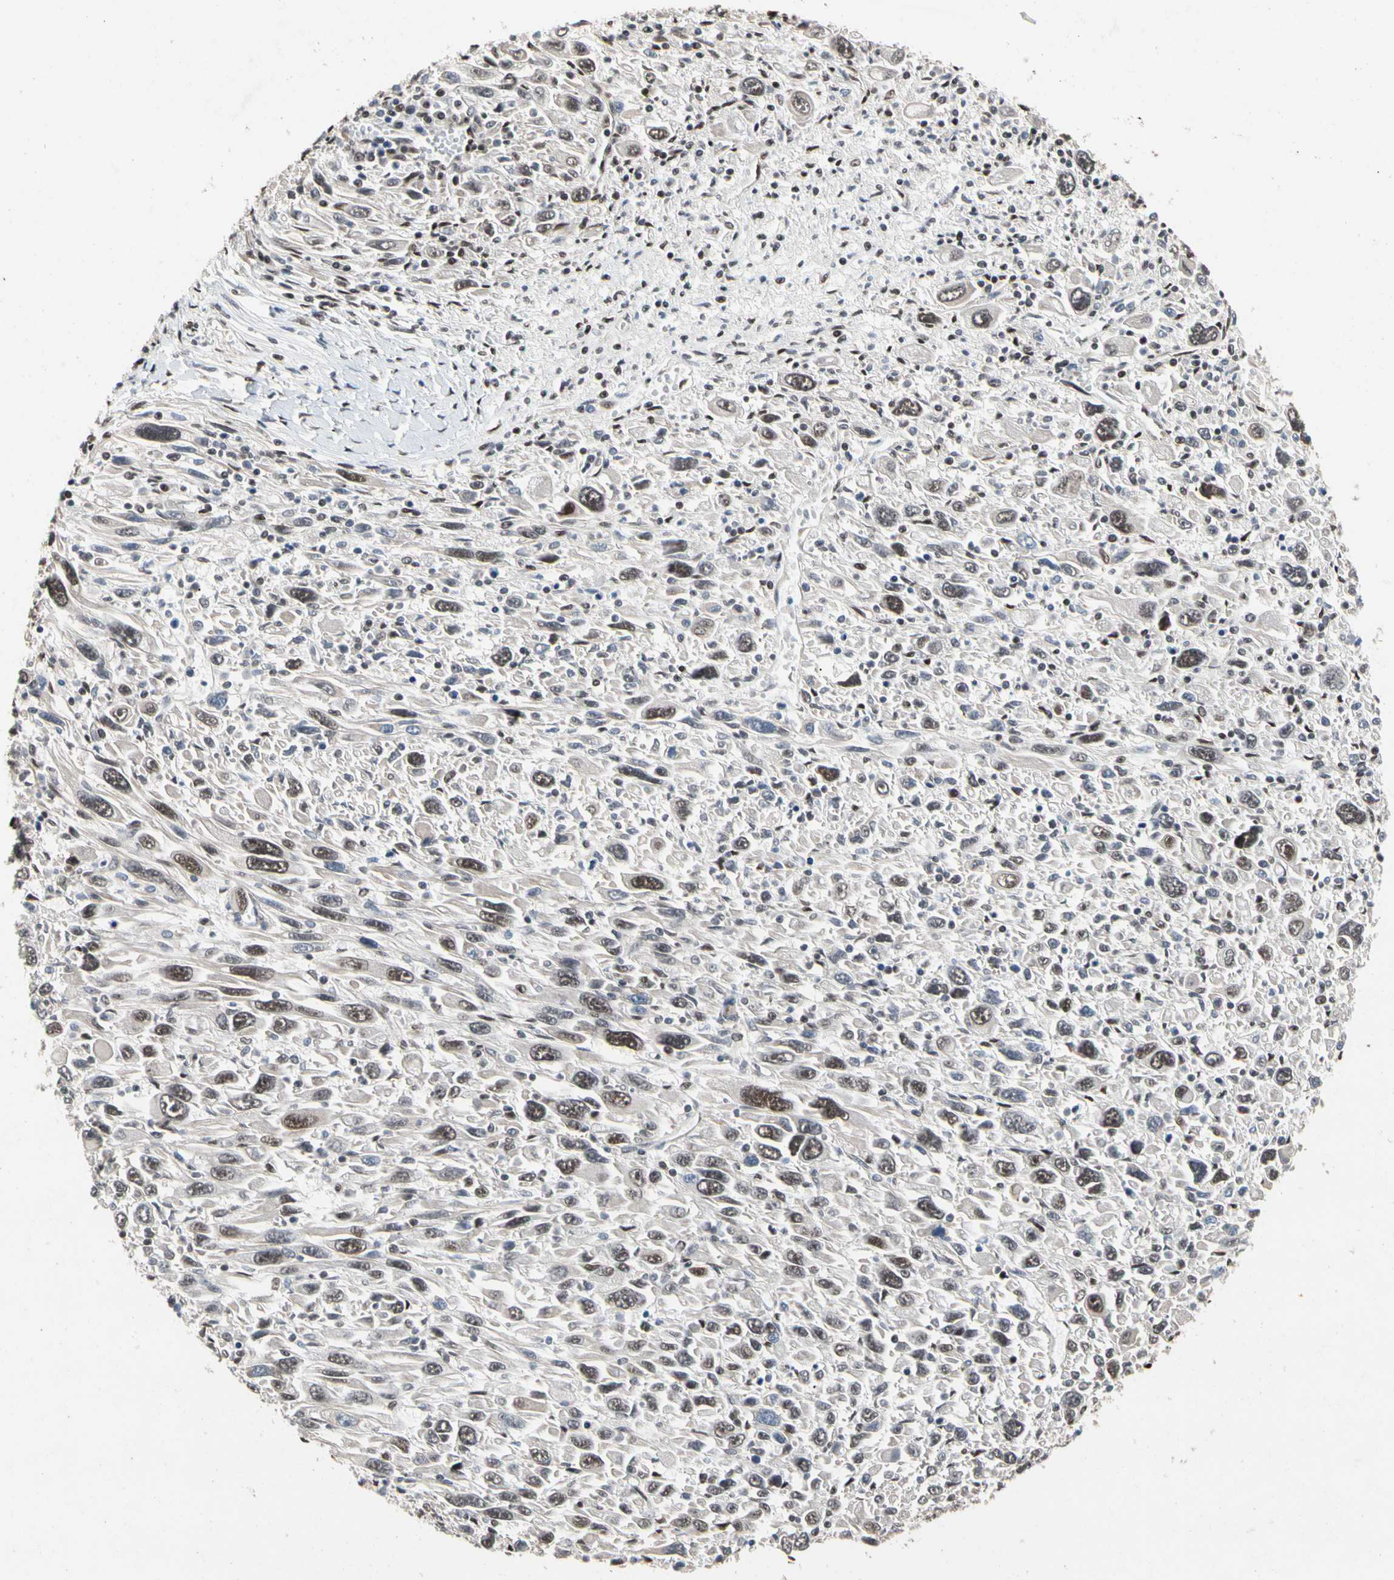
{"staining": {"intensity": "moderate", "quantity": ">75%", "location": "nuclear"}, "tissue": "melanoma", "cell_type": "Tumor cells", "image_type": "cancer", "snomed": [{"axis": "morphology", "description": "Malignant melanoma, Metastatic site"}, {"axis": "topography", "description": "Skin"}], "caption": "Immunohistochemical staining of melanoma exhibits medium levels of moderate nuclear staining in approximately >75% of tumor cells.", "gene": "FAM98B", "patient": {"sex": "female", "age": 56}}